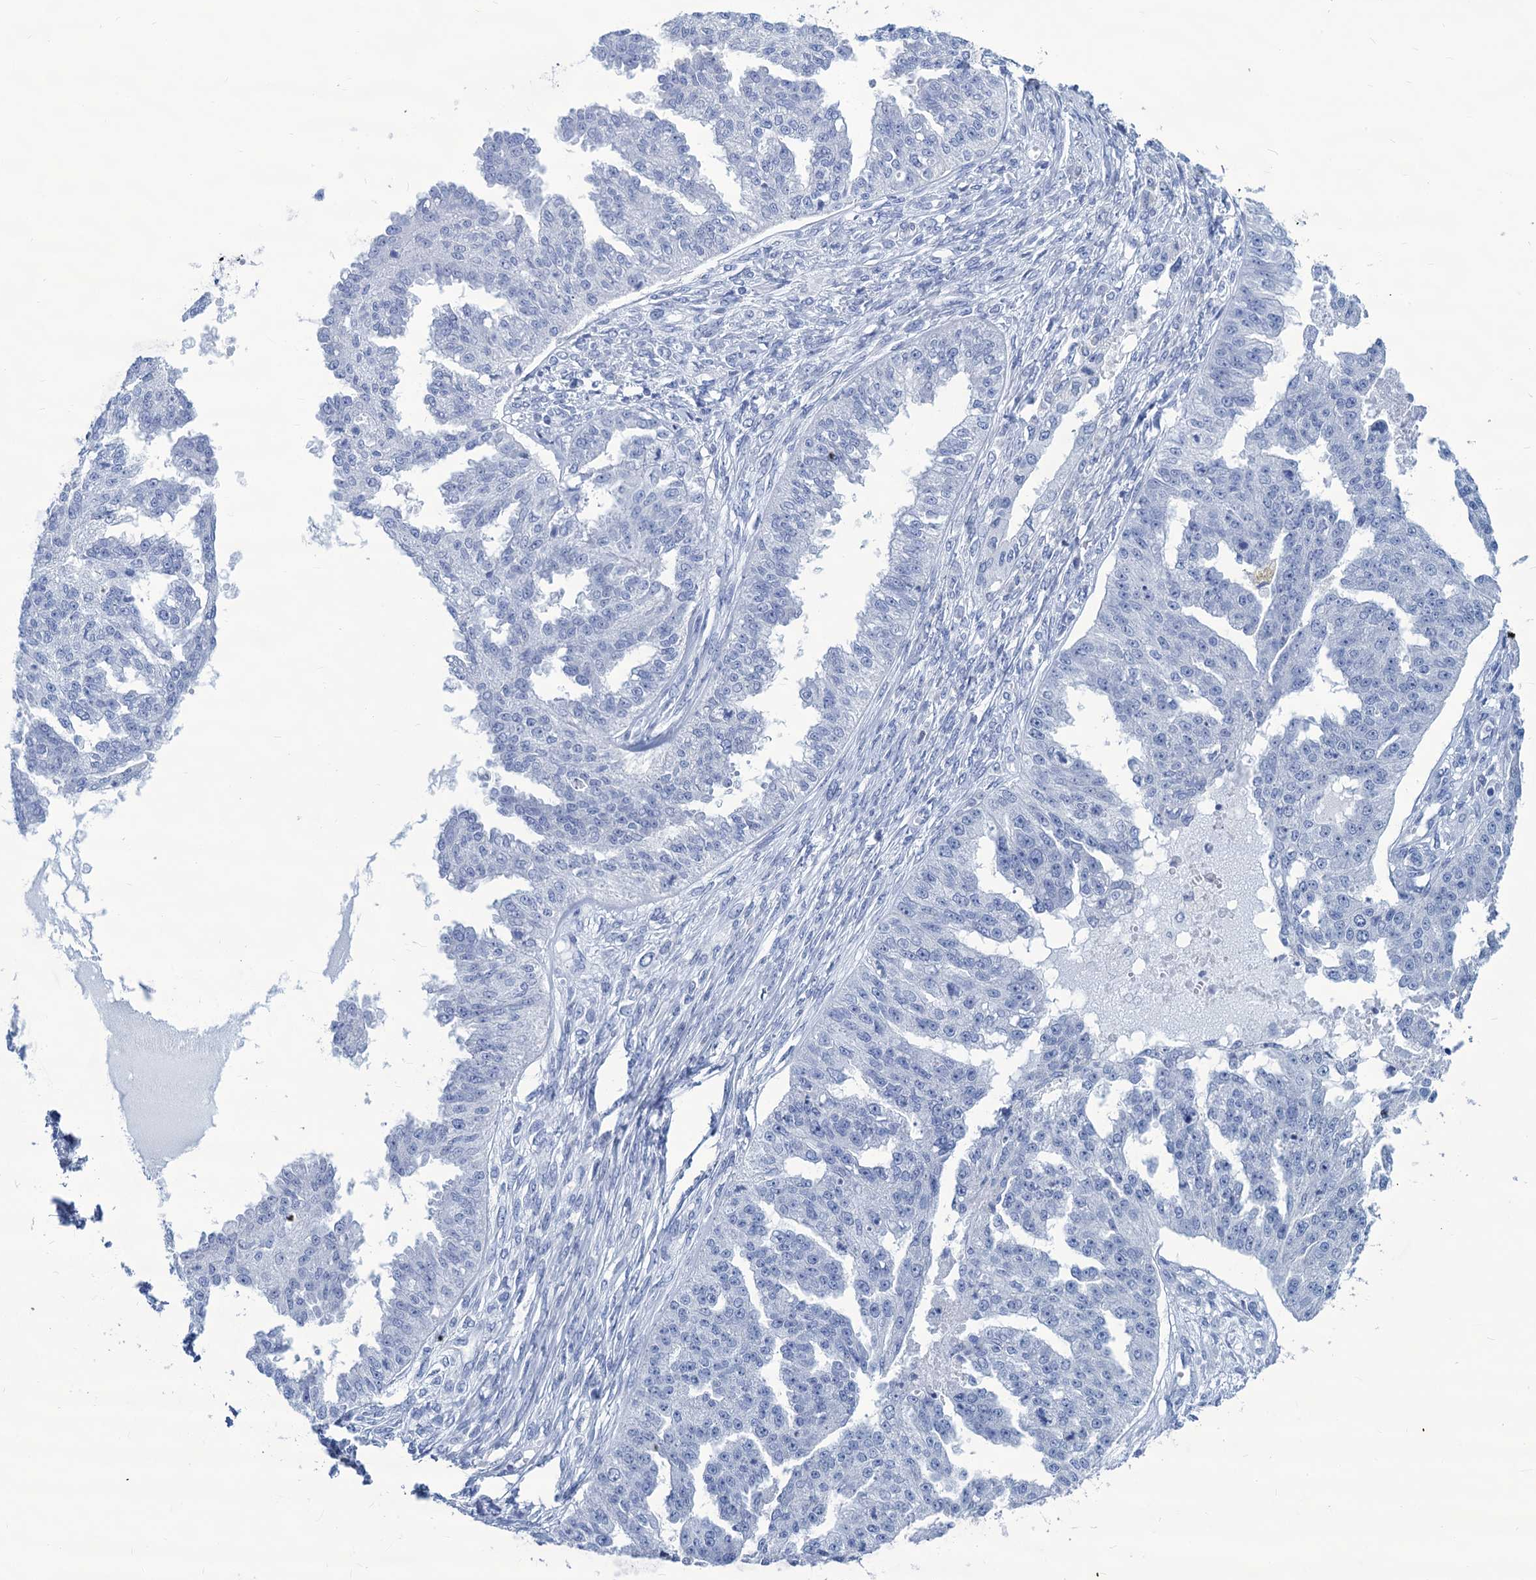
{"staining": {"intensity": "negative", "quantity": "none", "location": "none"}, "tissue": "ovarian cancer", "cell_type": "Tumor cells", "image_type": "cancer", "snomed": [{"axis": "morphology", "description": "Cystadenocarcinoma, serous, NOS"}, {"axis": "topography", "description": "Ovary"}], "caption": "Tumor cells are negative for protein expression in human ovarian serous cystadenocarcinoma.", "gene": "CABYR", "patient": {"sex": "female", "age": 58}}